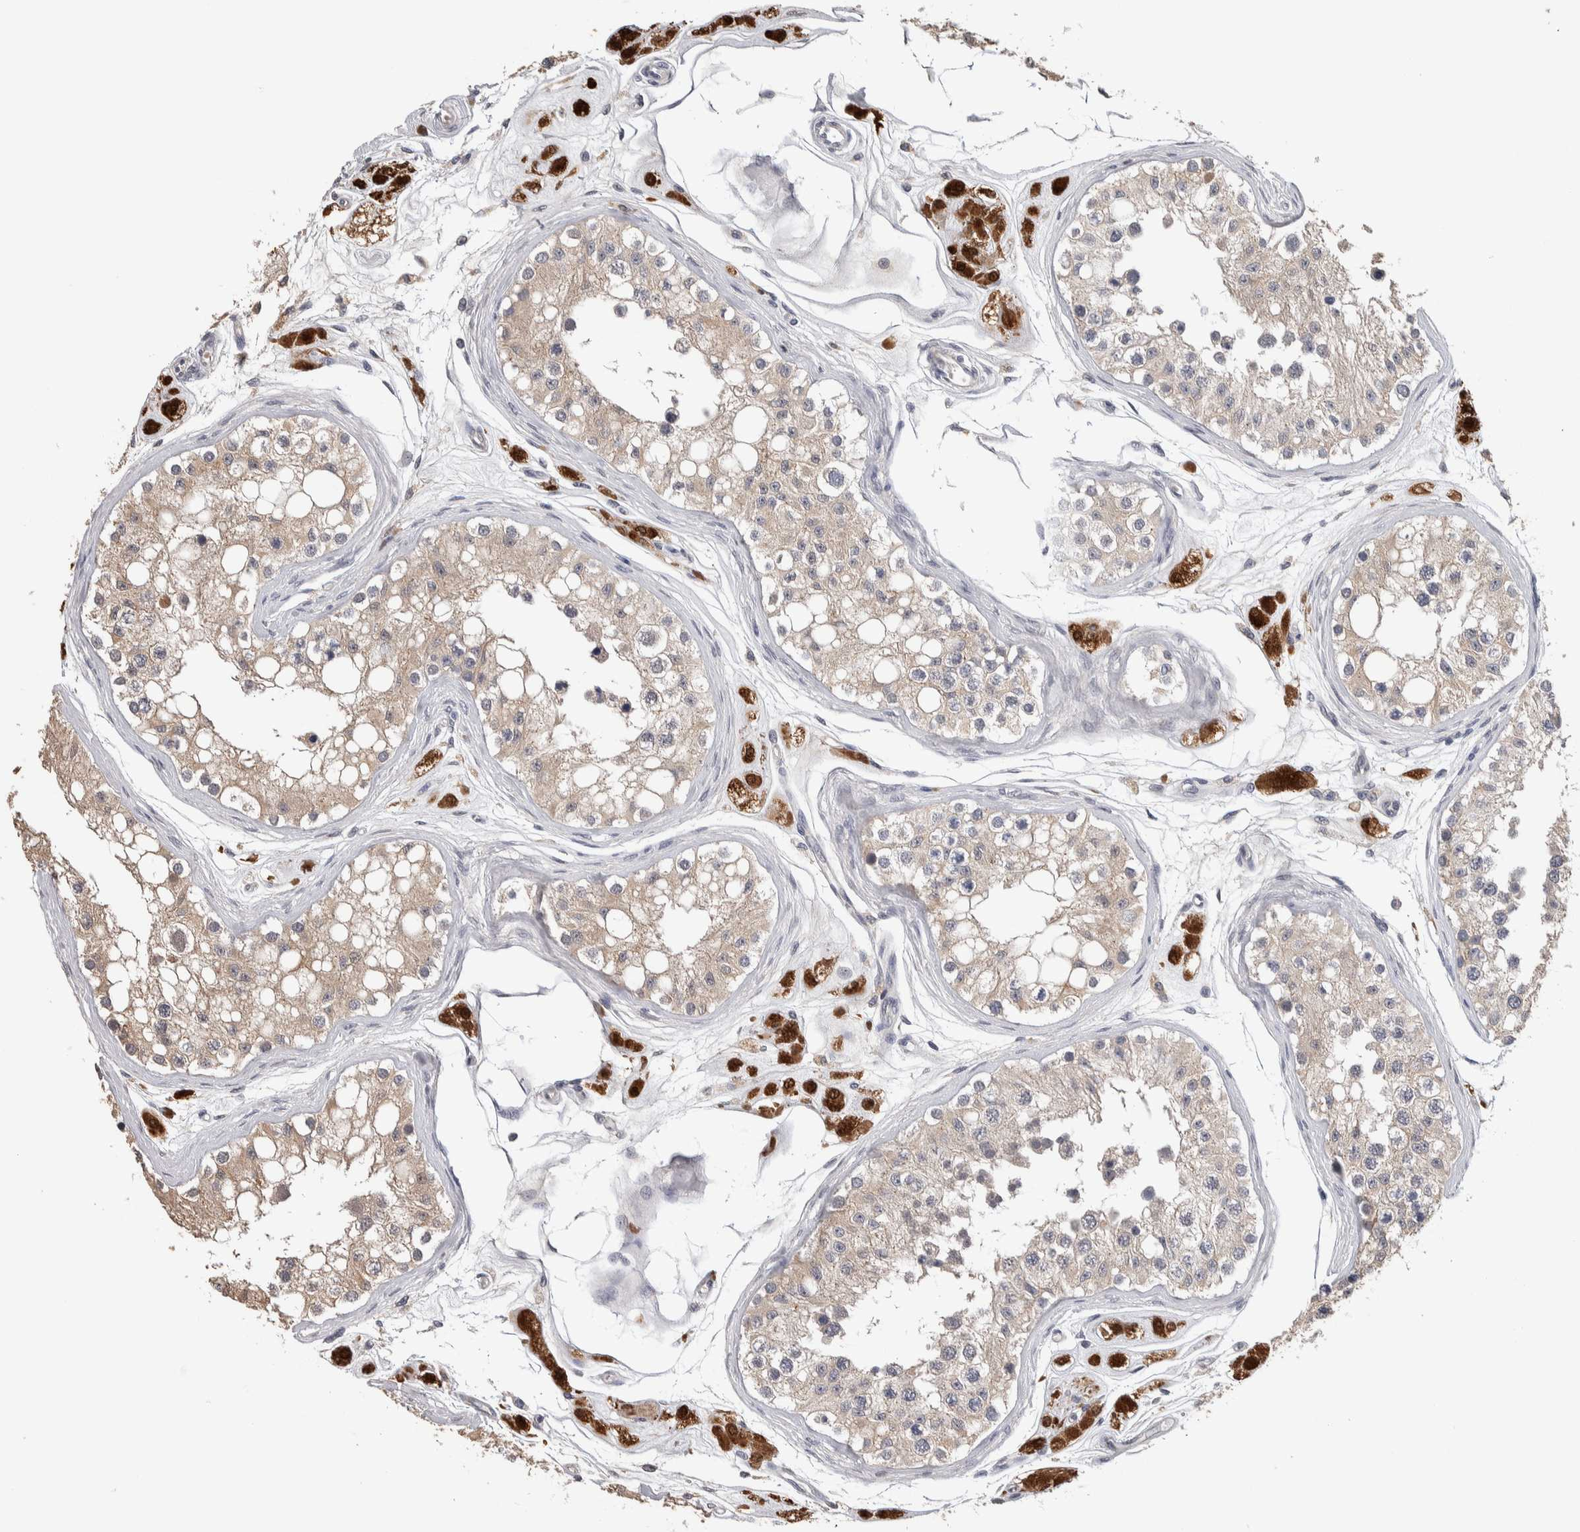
{"staining": {"intensity": "weak", "quantity": "<25%", "location": "cytoplasmic/membranous"}, "tissue": "testis", "cell_type": "Cells in seminiferous ducts", "image_type": "normal", "snomed": [{"axis": "morphology", "description": "Normal tissue, NOS"}, {"axis": "morphology", "description": "Adenocarcinoma, metastatic, NOS"}, {"axis": "topography", "description": "Testis"}], "caption": "High power microscopy micrograph of an immunohistochemistry micrograph of unremarkable testis, revealing no significant expression in cells in seminiferous ducts.", "gene": "TMEM102", "patient": {"sex": "male", "age": 26}}